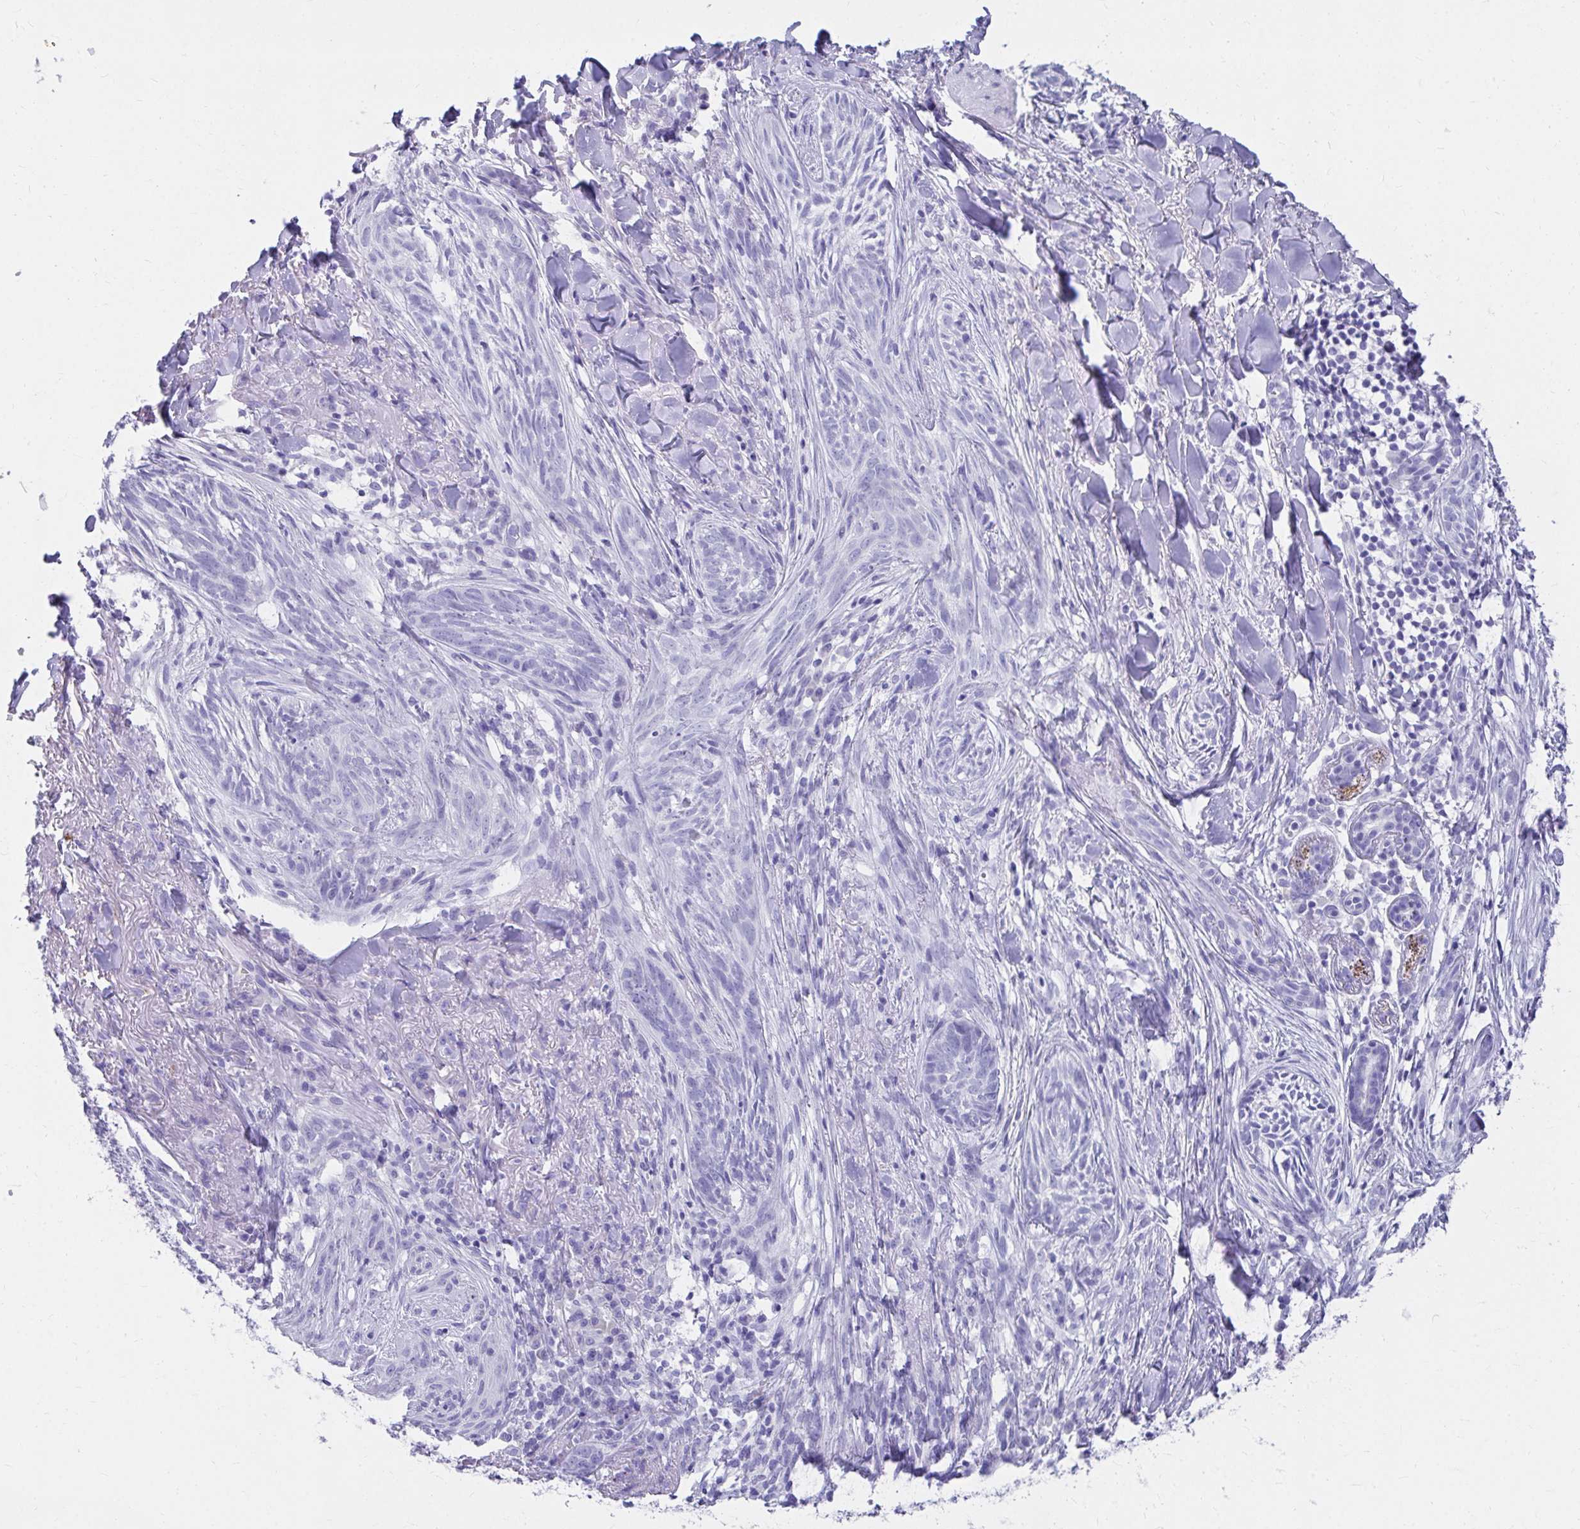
{"staining": {"intensity": "negative", "quantity": "none", "location": "none"}, "tissue": "skin cancer", "cell_type": "Tumor cells", "image_type": "cancer", "snomed": [{"axis": "morphology", "description": "Basal cell carcinoma"}, {"axis": "topography", "description": "Skin"}], "caption": "This is a histopathology image of immunohistochemistry (IHC) staining of skin cancer (basal cell carcinoma), which shows no expression in tumor cells. (DAB IHC with hematoxylin counter stain).", "gene": "DPEP3", "patient": {"sex": "female", "age": 93}}